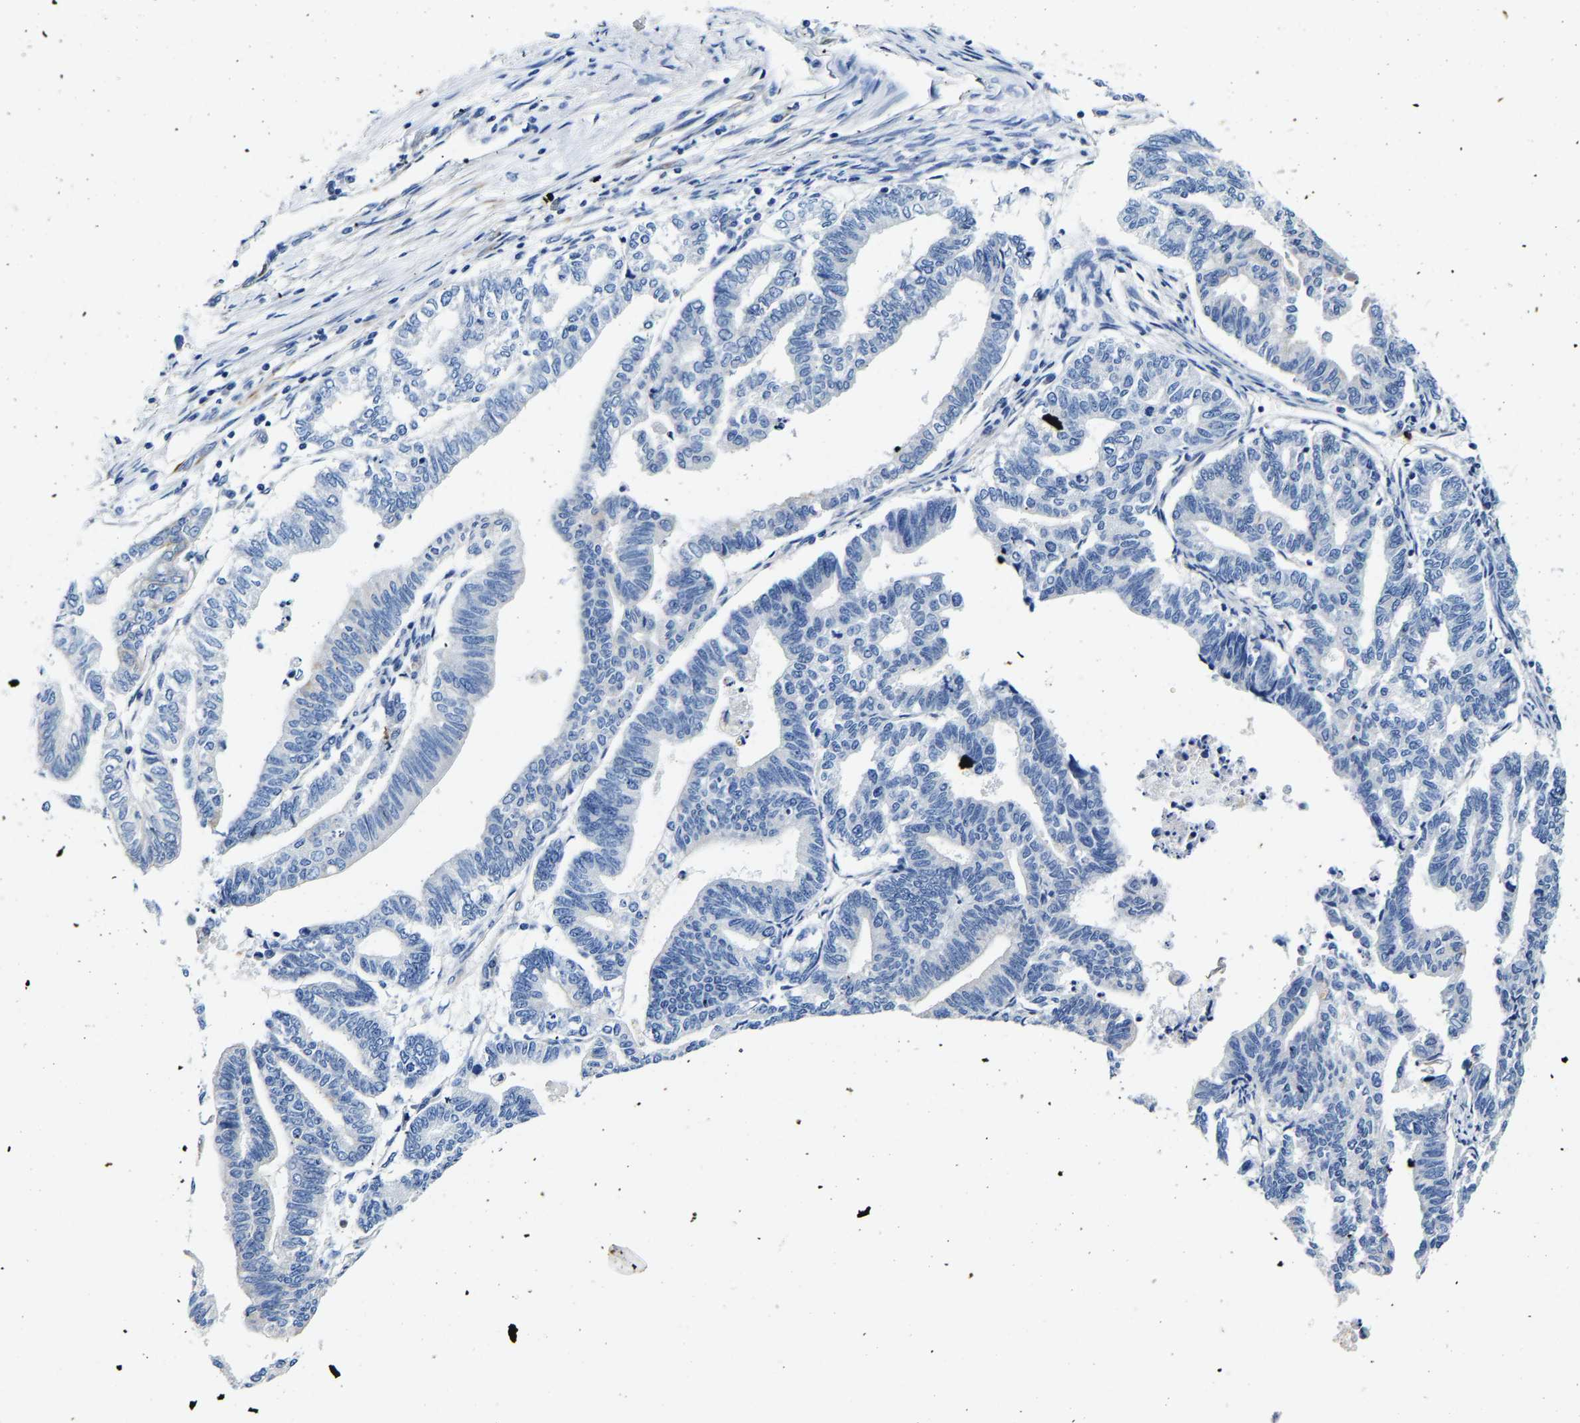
{"staining": {"intensity": "negative", "quantity": "none", "location": "none"}, "tissue": "endometrial cancer", "cell_type": "Tumor cells", "image_type": "cancer", "snomed": [{"axis": "morphology", "description": "Adenocarcinoma, NOS"}, {"axis": "topography", "description": "Endometrium"}], "caption": "Human endometrial adenocarcinoma stained for a protein using IHC exhibits no staining in tumor cells.", "gene": "MMEL1", "patient": {"sex": "female", "age": 79}}